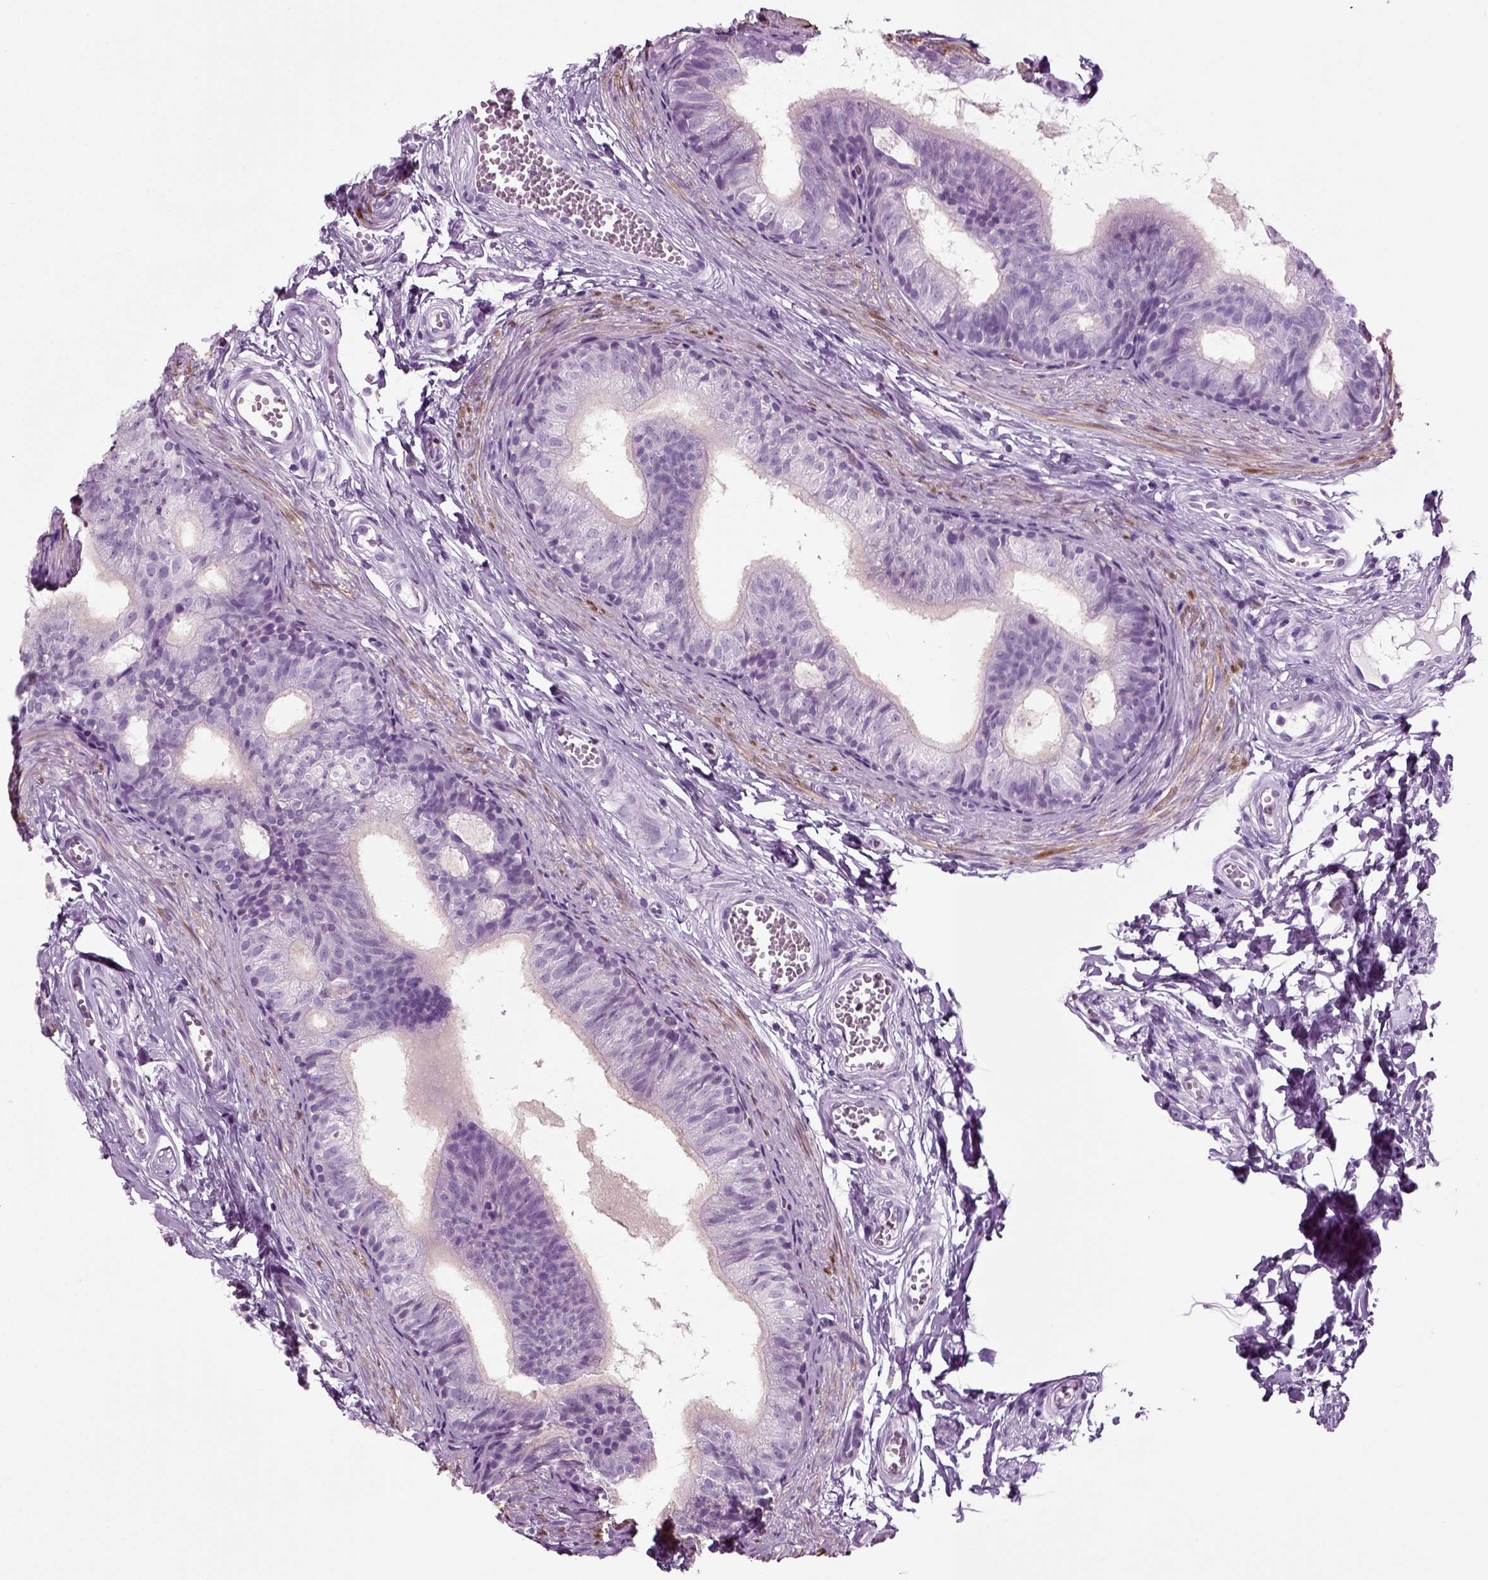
{"staining": {"intensity": "negative", "quantity": "none", "location": "none"}, "tissue": "epididymis", "cell_type": "Glandular cells", "image_type": "normal", "snomed": [{"axis": "morphology", "description": "Normal tissue, NOS"}, {"axis": "topography", "description": "Epididymis"}], "caption": "This is an immunohistochemistry (IHC) micrograph of unremarkable epididymis. There is no positivity in glandular cells.", "gene": "CRABP1", "patient": {"sex": "male", "age": 22}}